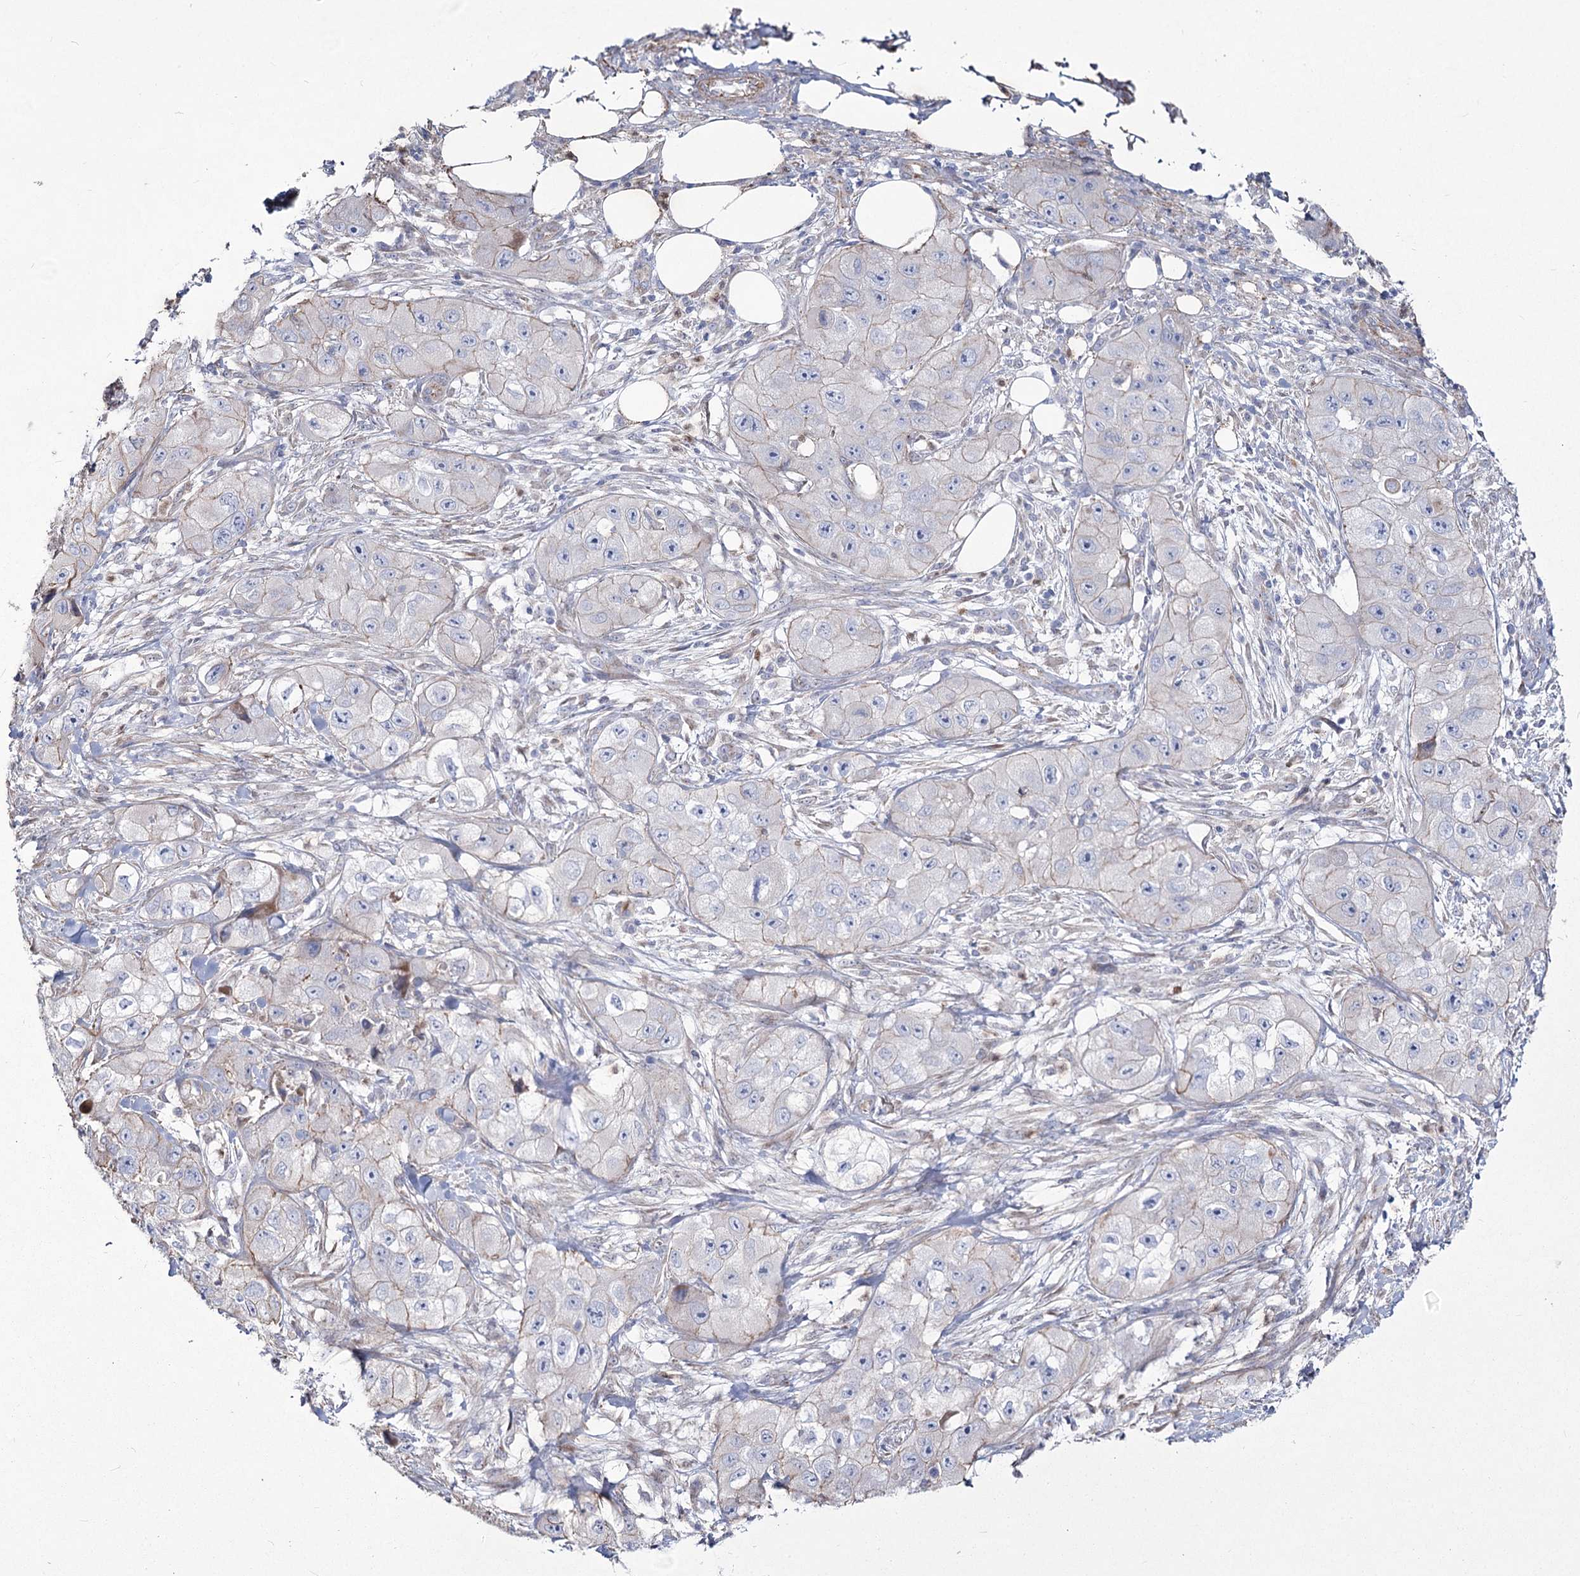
{"staining": {"intensity": "weak", "quantity": "<25%", "location": "cytoplasmic/membranous"}, "tissue": "skin cancer", "cell_type": "Tumor cells", "image_type": "cancer", "snomed": [{"axis": "morphology", "description": "Squamous cell carcinoma, NOS"}, {"axis": "topography", "description": "Skin"}, {"axis": "topography", "description": "Subcutis"}], "caption": "A high-resolution histopathology image shows immunohistochemistry (IHC) staining of skin cancer (squamous cell carcinoma), which shows no significant positivity in tumor cells.", "gene": "ME3", "patient": {"sex": "male", "age": 73}}